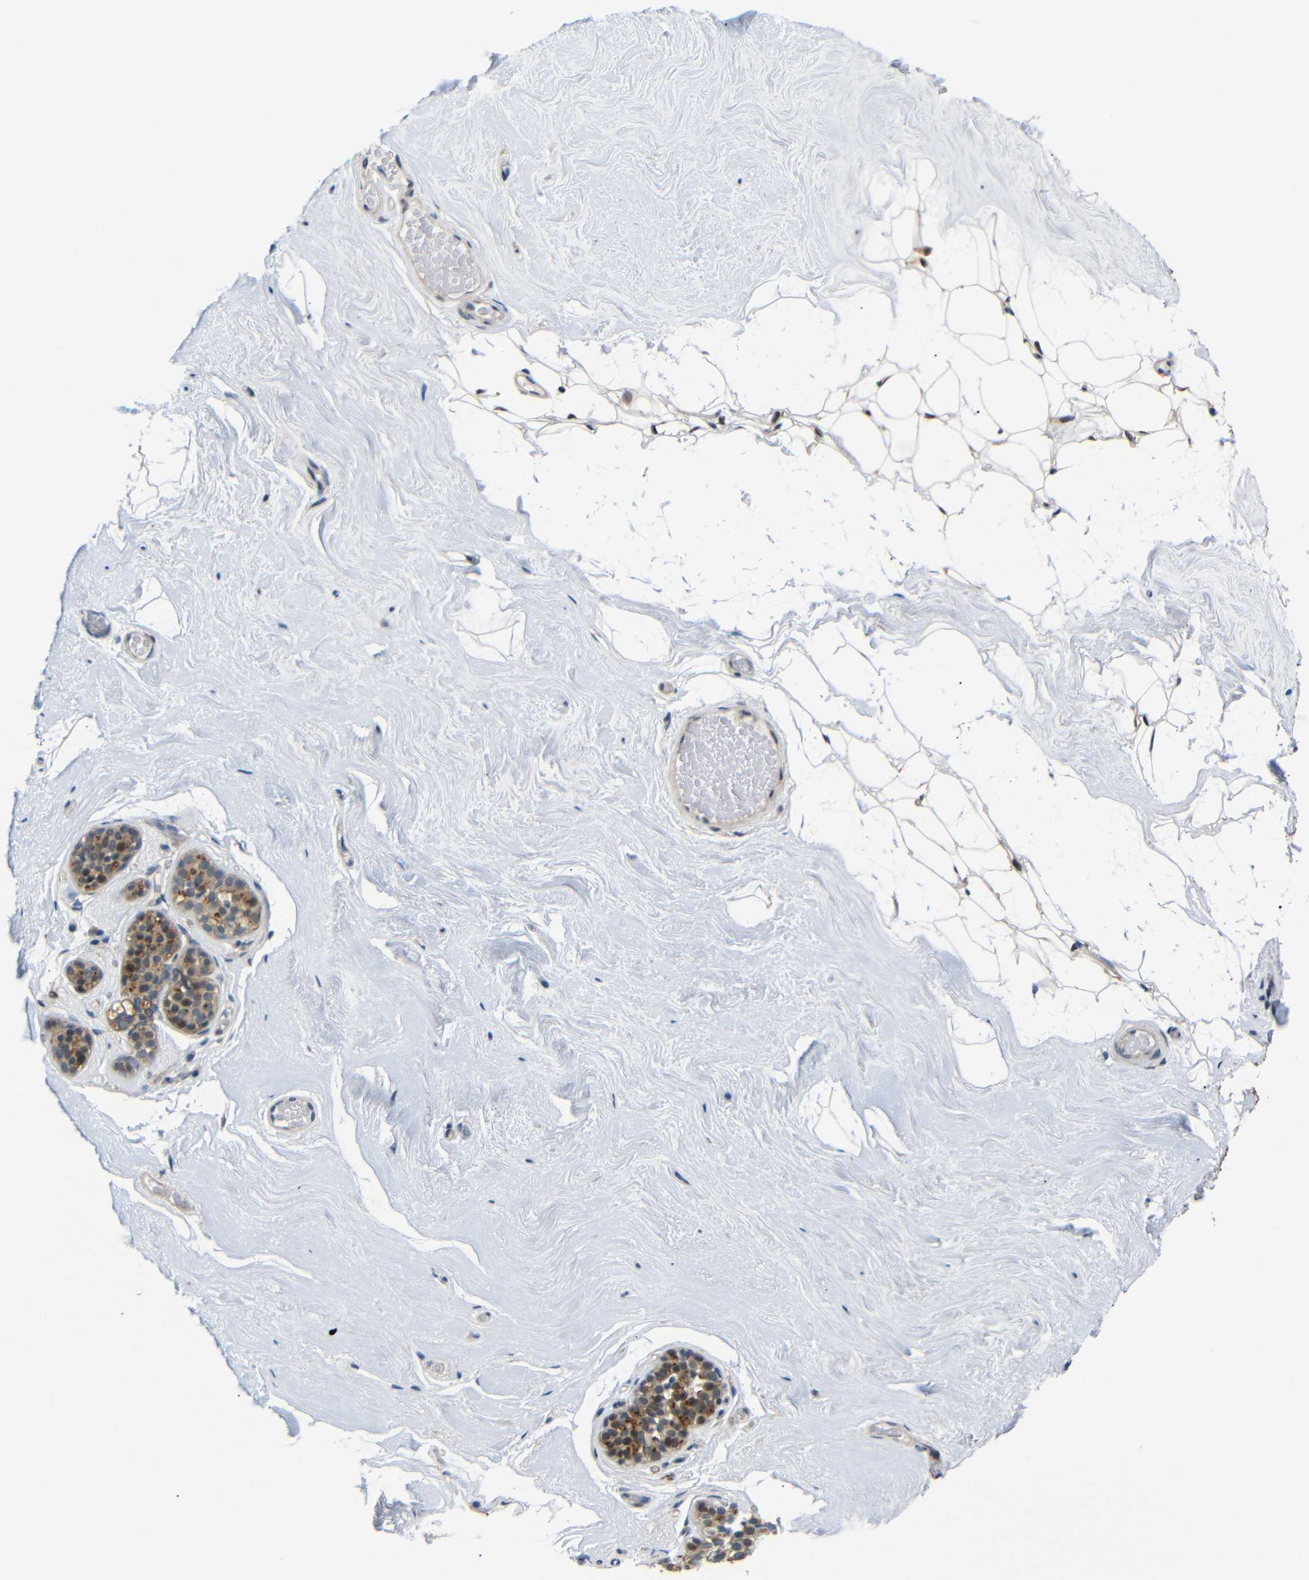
{"staining": {"intensity": "moderate", "quantity": ">75%", "location": "nuclear"}, "tissue": "breast", "cell_type": "Adipocytes", "image_type": "normal", "snomed": [{"axis": "morphology", "description": "Normal tissue, NOS"}, {"axis": "topography", "description": "Breast"}], "caption": "Immunohistochemistry micrograph of normal breast stained for a protein (brown), which demonstrates medium levels of moderate nuclear expression in about >75% of adipocytes.", "gene": "SYDE1", "patient": {"sex": "female", "age": 75}}